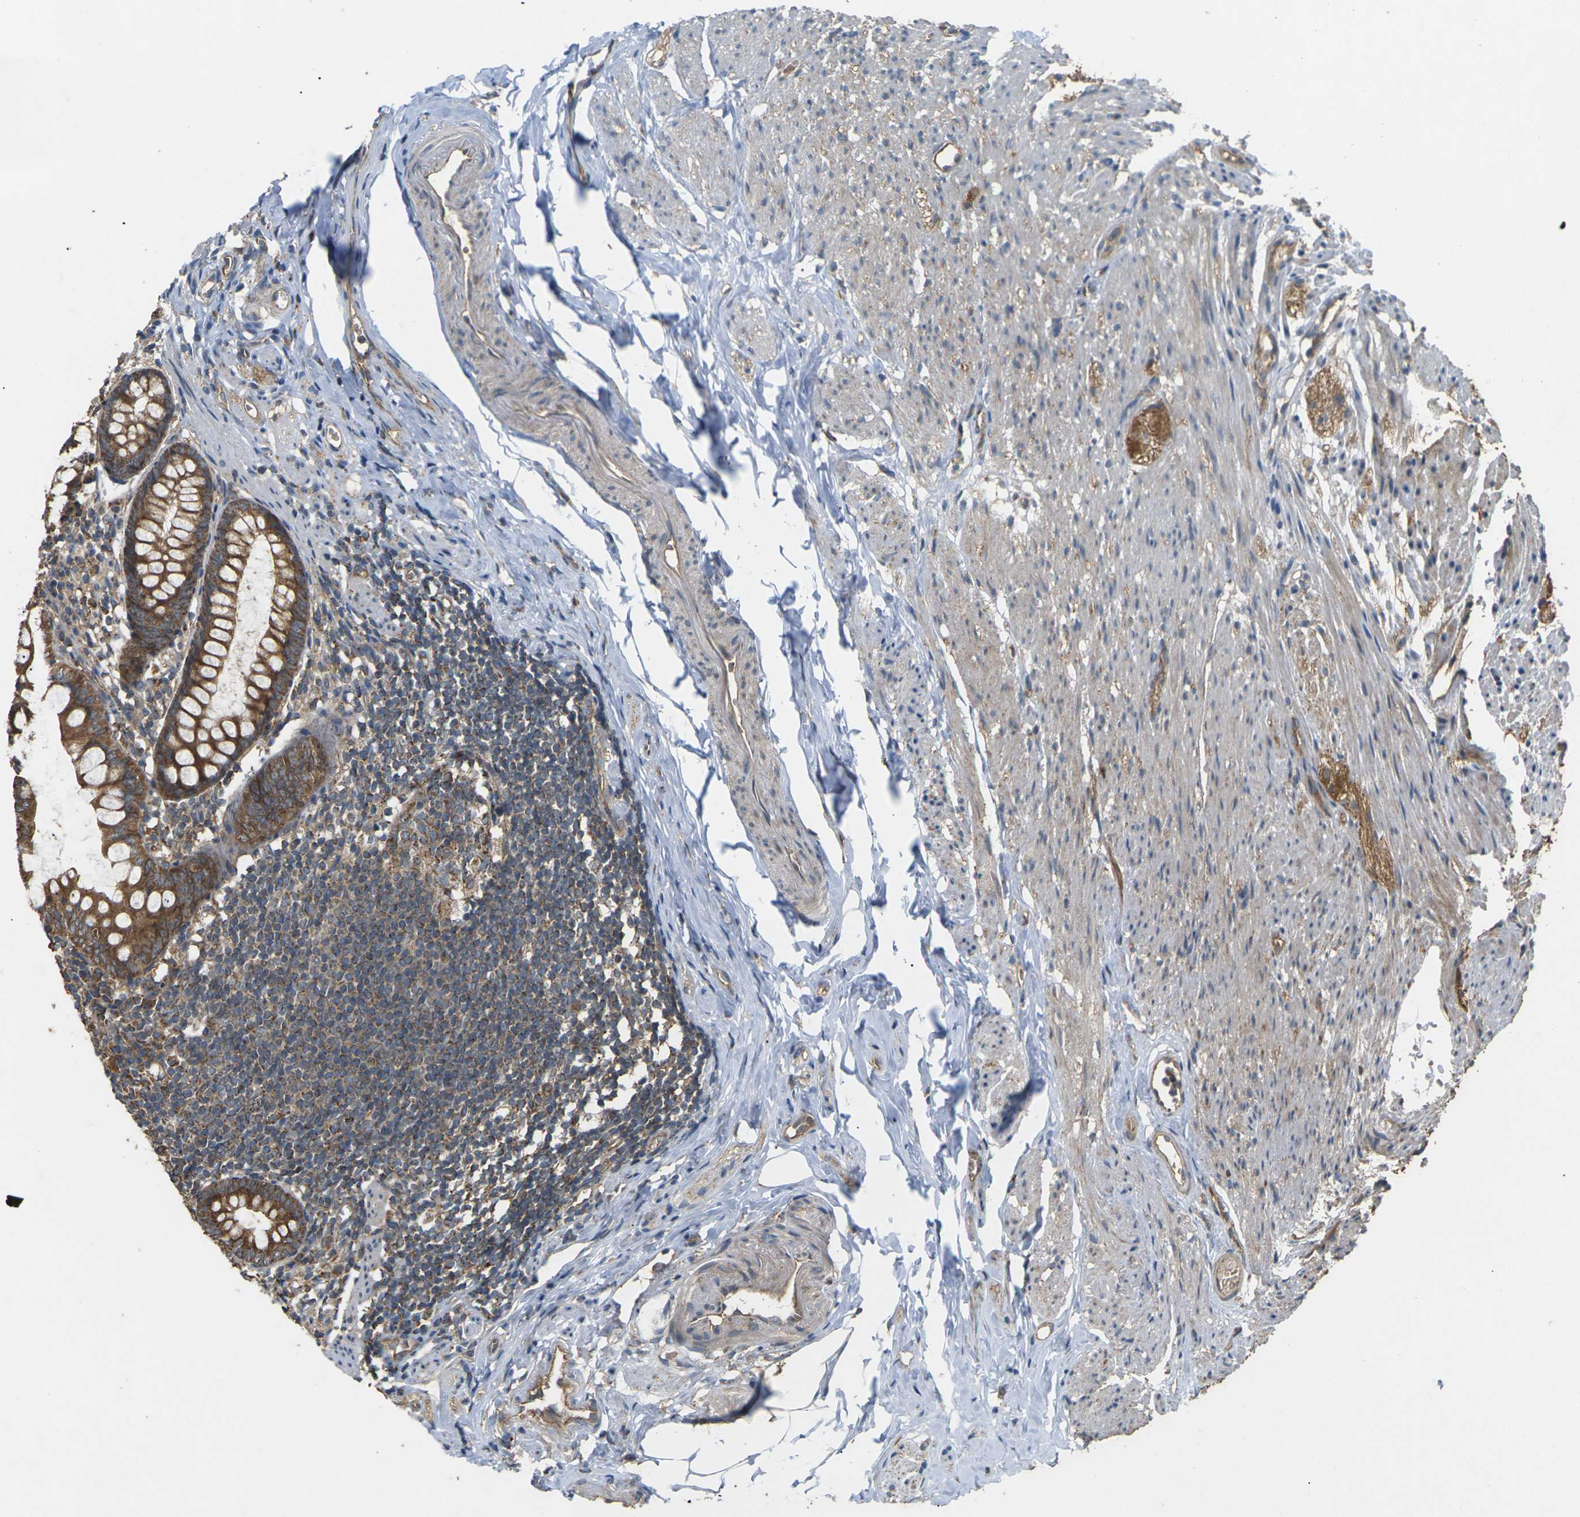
{"staining": {"intensity": "strong", "quantity": ">75%", "location": "cytoplasmic/membranous"}, "tissue": "appendix", "cell_type": "Glandular cells", "image_type": "normal", "snomed": [{"axis": "morphology", "description": "Normal tissue, NOS"}, {"axis": "topography", "description": "Appendix"}], "caption": "Glandular cells demonstrate strong cytoplasmic/membranous staining in about >75% of cells in unremarkable appendix.", "gene": "KSR1", "patient": {"sex": "female", "age": 77}}